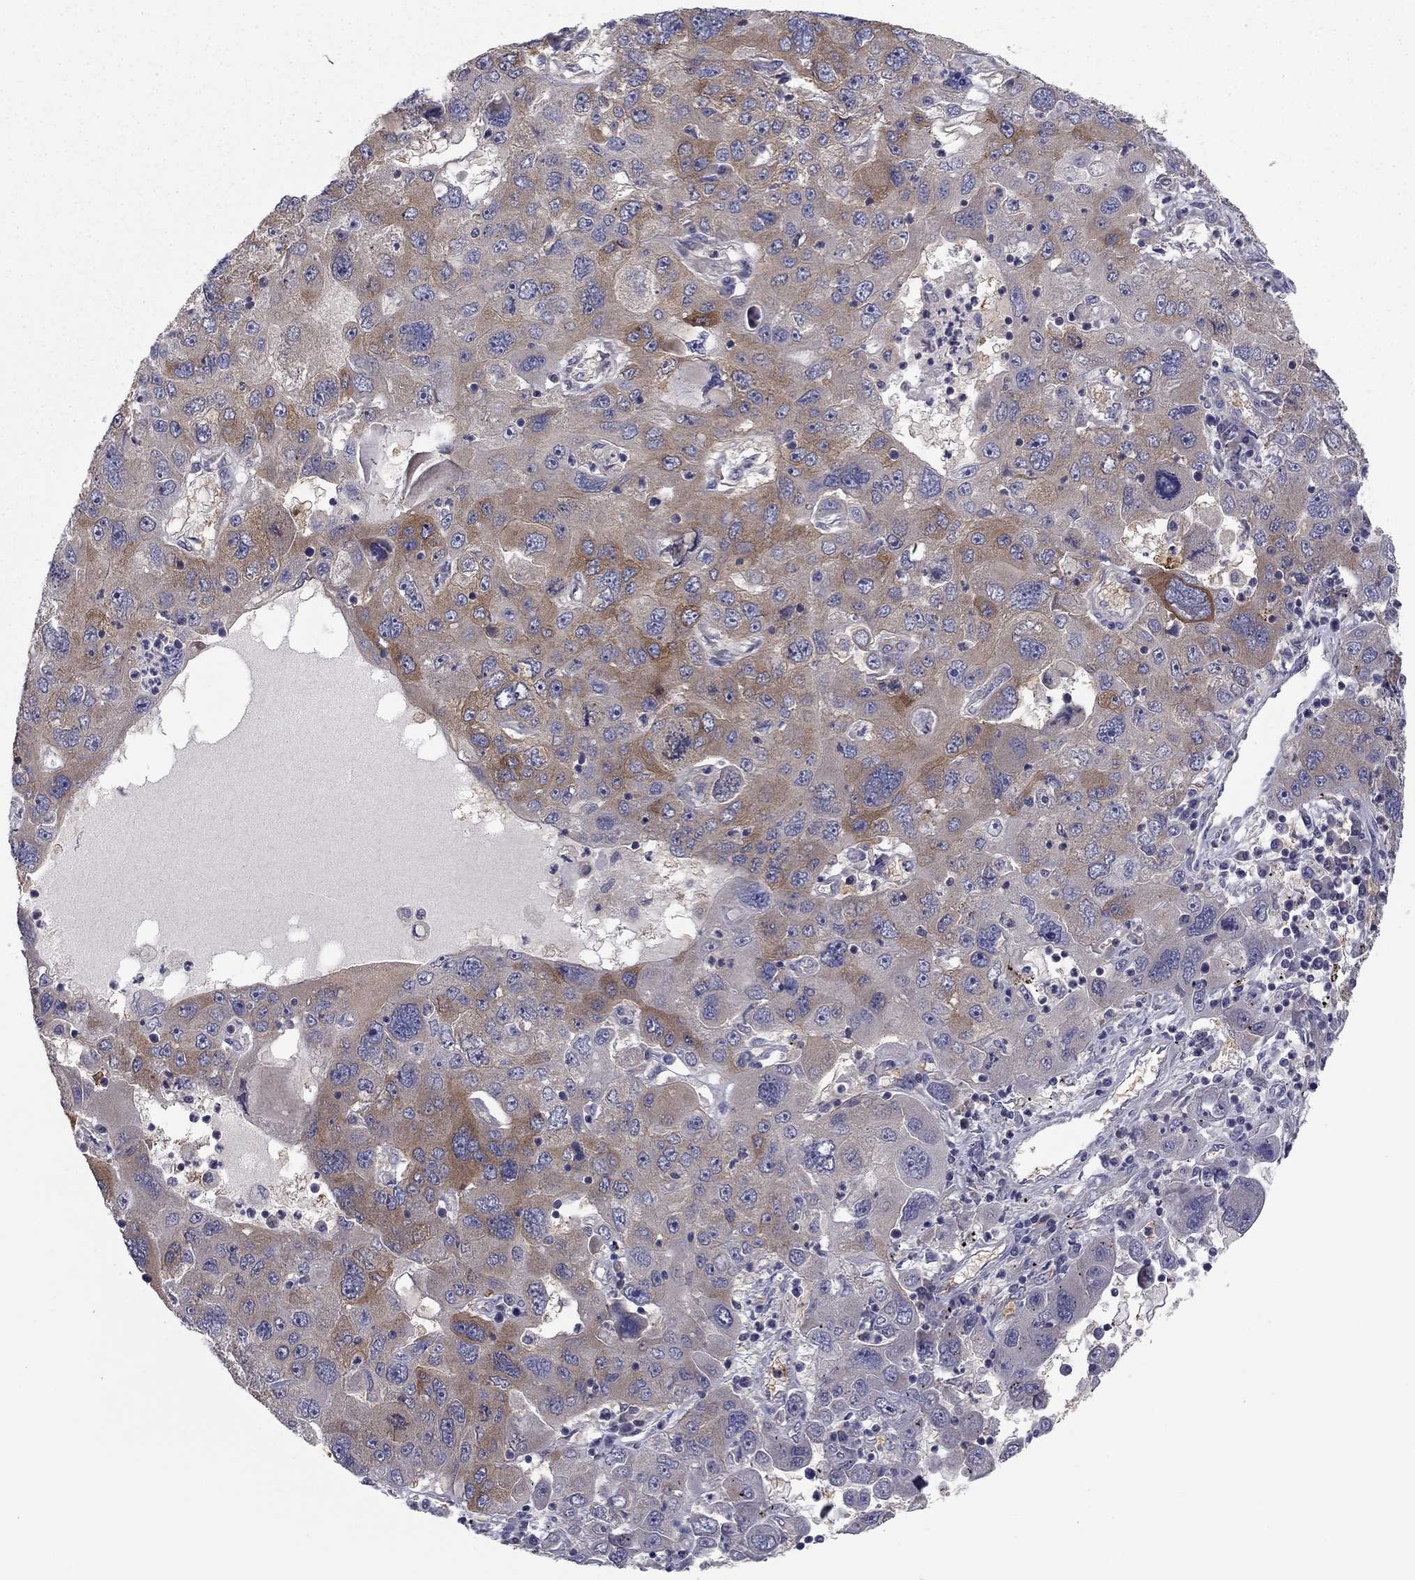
{"staining": {"intensity": "moderate", "quantity": "<25%", "location": "cytoplasmic/membranous"}, "tissue": "stomach cancer", "cell_type": "Tumor cells", "image_type": "cancer", "snomed": [{"axis": "morphology", "description": "Adenocarcinoma, NOS"}, {"axis": "topography", "description": "Stomach"}], "caption": "A micrograph showing moderate cytoplasmic/membranous expression in approximately <25% of tumor cells in stomach cancer, as visualized by brown immunohistochemical staining.", "gene": "RNF123", "patient": {"sex": "male", "age": 56}}